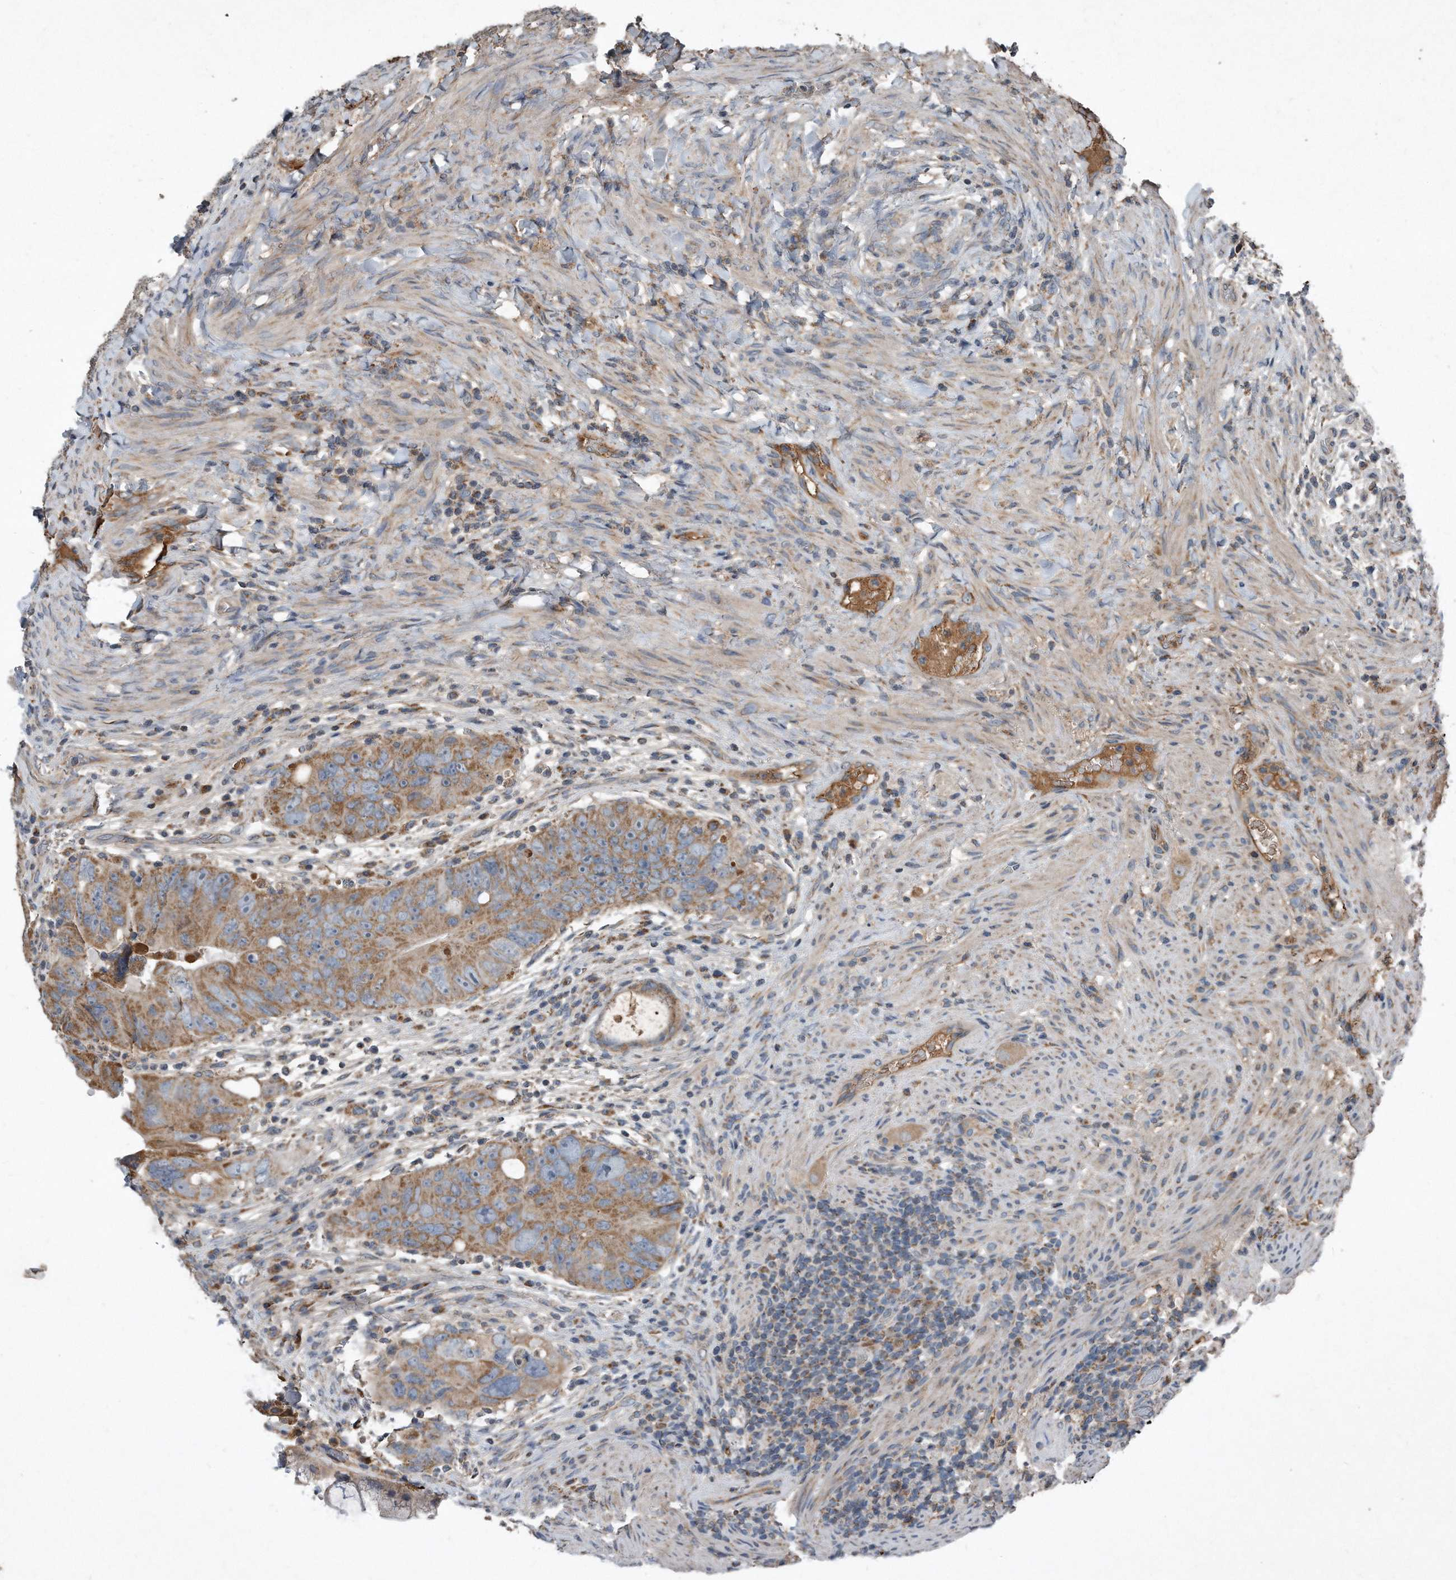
{"staining": {"intensity": "moderate", "quantity": ">75%", "location": "cytoplasmic/membranous"}, "tissue": "colorectal cancer", "cell_type": "Tumor cells", "image_type": "cancer", "snomed": [{"axis": "morphology", "description": "Adenocarcinoma, NOS"}, {"axis": "topography", "description": "Rectum"}], "caption": "Moderate cytoplasmic/membranous positivity is appreciated in about >75% of tumor cells in colorectal cancer (adenocarcinoma).", "gene": "SDHA", "patient": {"sex": "male", "age": 59}}